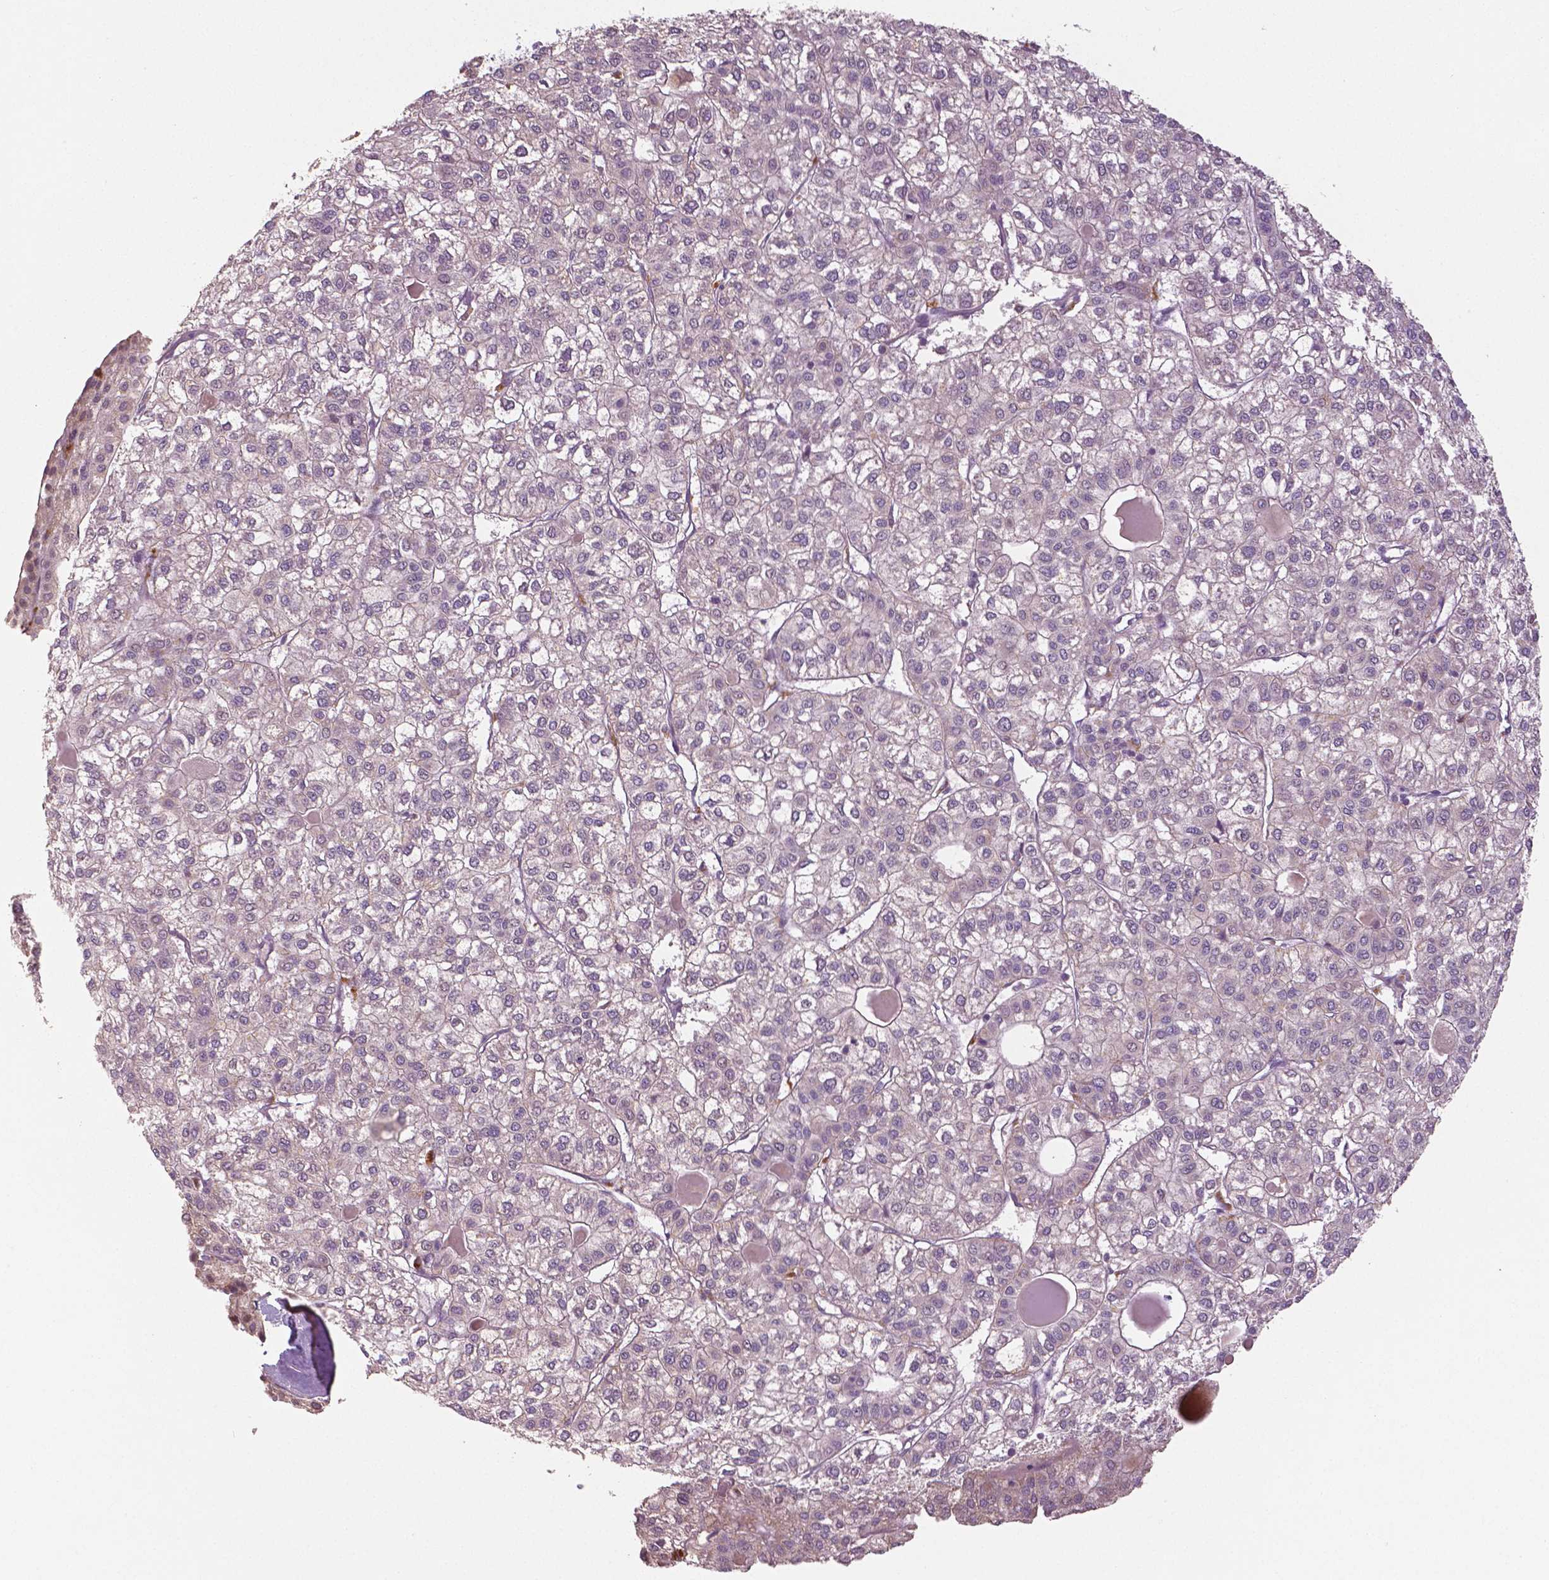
{"staining": {"intensity": "negative", "quantity": "none", "location": "none"}, "tissue": "liver cancer", "cell_type": "Tumor cells", "image_type": "cancer", "snomed": [{"axis": "morphology", "description": "Carcinoma, Hepatocellular, NOS"}, {"axis": "topography", "description": "Liver"}], "caption": "High power microscopy micrograph of an immunohistochemistry image of hepatocellular carcinoma (liver), revealing no significant staining in tumor cells.", "gene": "MKI67", "patient": {"sex": "female", "age": 43}}